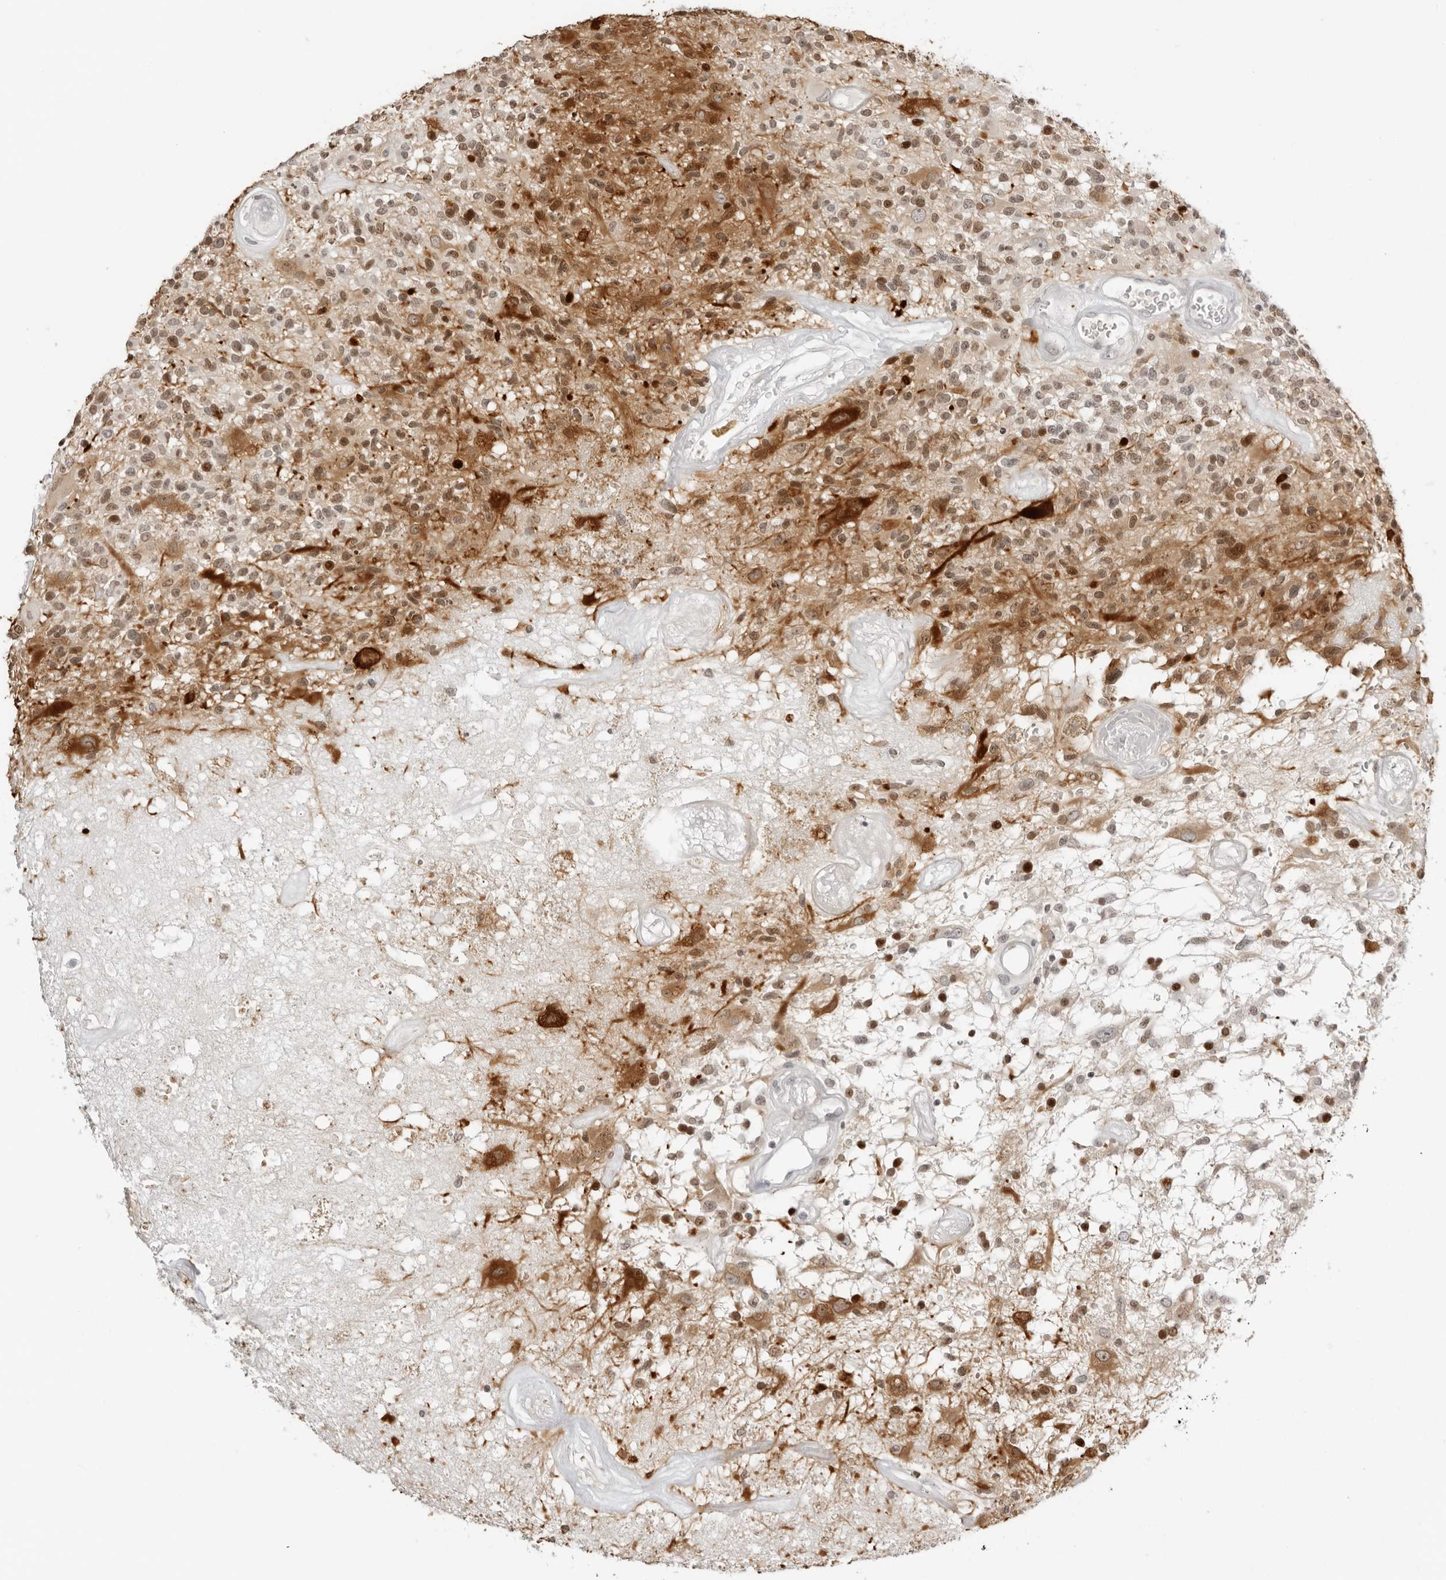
{"staining": {"intensity": "moderate", "quantity": "25%-75%", "location": "cytoplasmic/membranous,nuclear"}, "tissue": "glioma", "cell_type": "Tumor cells", "image_type": "cancer", "snomed": [{"axis": "morphology", "description": "Glioma, malignant, High grade"}, {"axis": "morphology", "description": "Glioblastoma, NOS"}, {"axis": "topography", "description": "Brain"}], "caption": "This photomicrograph reveals immunohistochemistry (IHC) staining of glioma, with medium moderate cytoplasmic/membranous and nuclear expression in approximately 25%-75% of tumor cells.", "gene": "RNF146", "patient": {"sex": "male", "age": 60}}